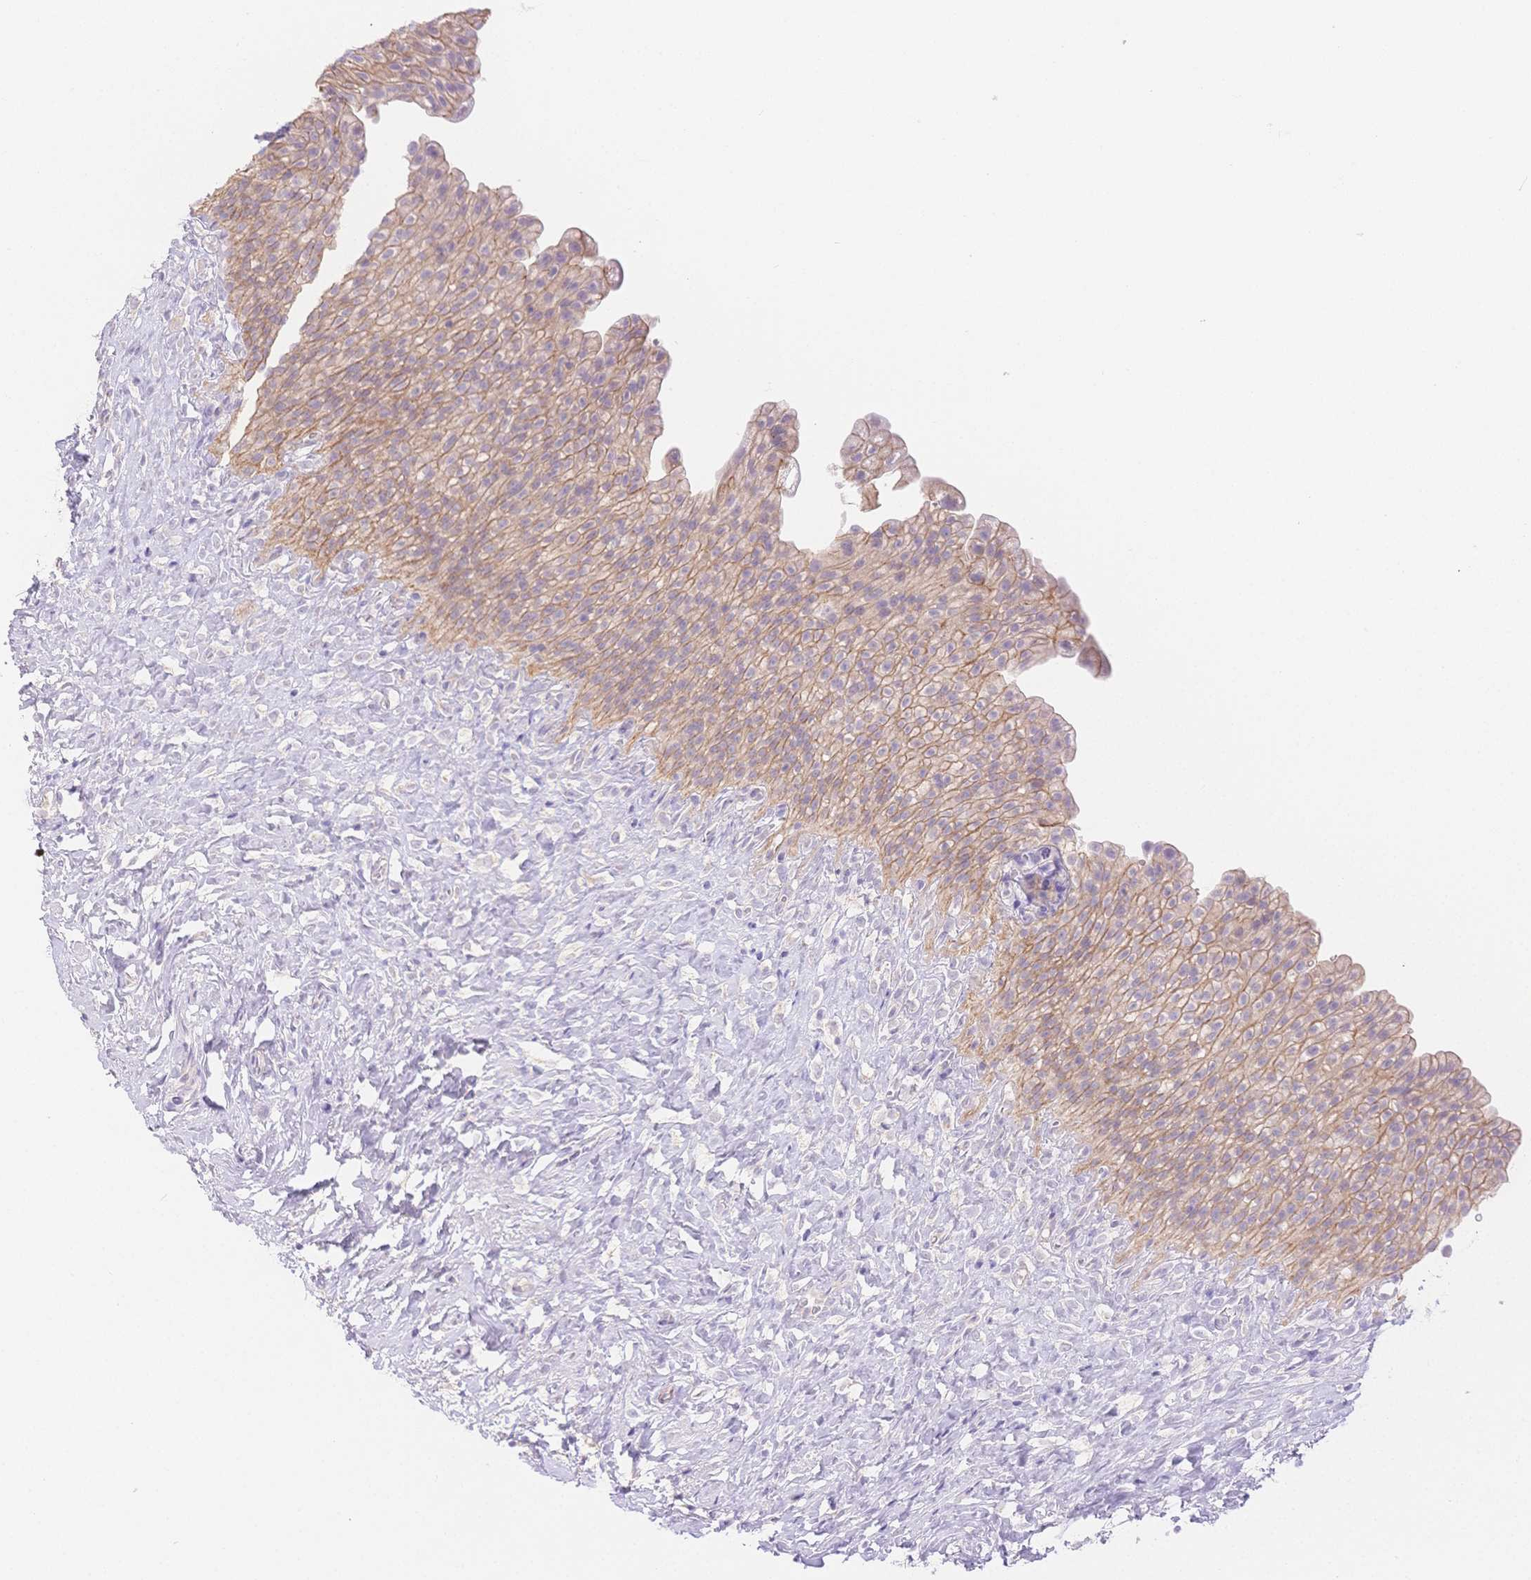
{"staining": {"intensity": "moderate", "quantity": "25%-75%", "location": "cytoplasmic/membranous"}, "tissue": "urinary bladder", "cell_type": "Urothelial cells", "image_type": "normal", "snomed": [{"axis": "morphology", "description": "Normal tissue, NOS"}, {"axis": "topography", "description": "Urinary bladder"}, {"axis": "topography", "description": "Prostate"}], "caption": "Urothelial cells demonstrate medium levels of moderate cytoplasmic/membranous staining in about 25%-75% of cells in unremarkable human urinary bladder.", "gene": "WDR54", "patient": {"sex": "male", "age": 76}}